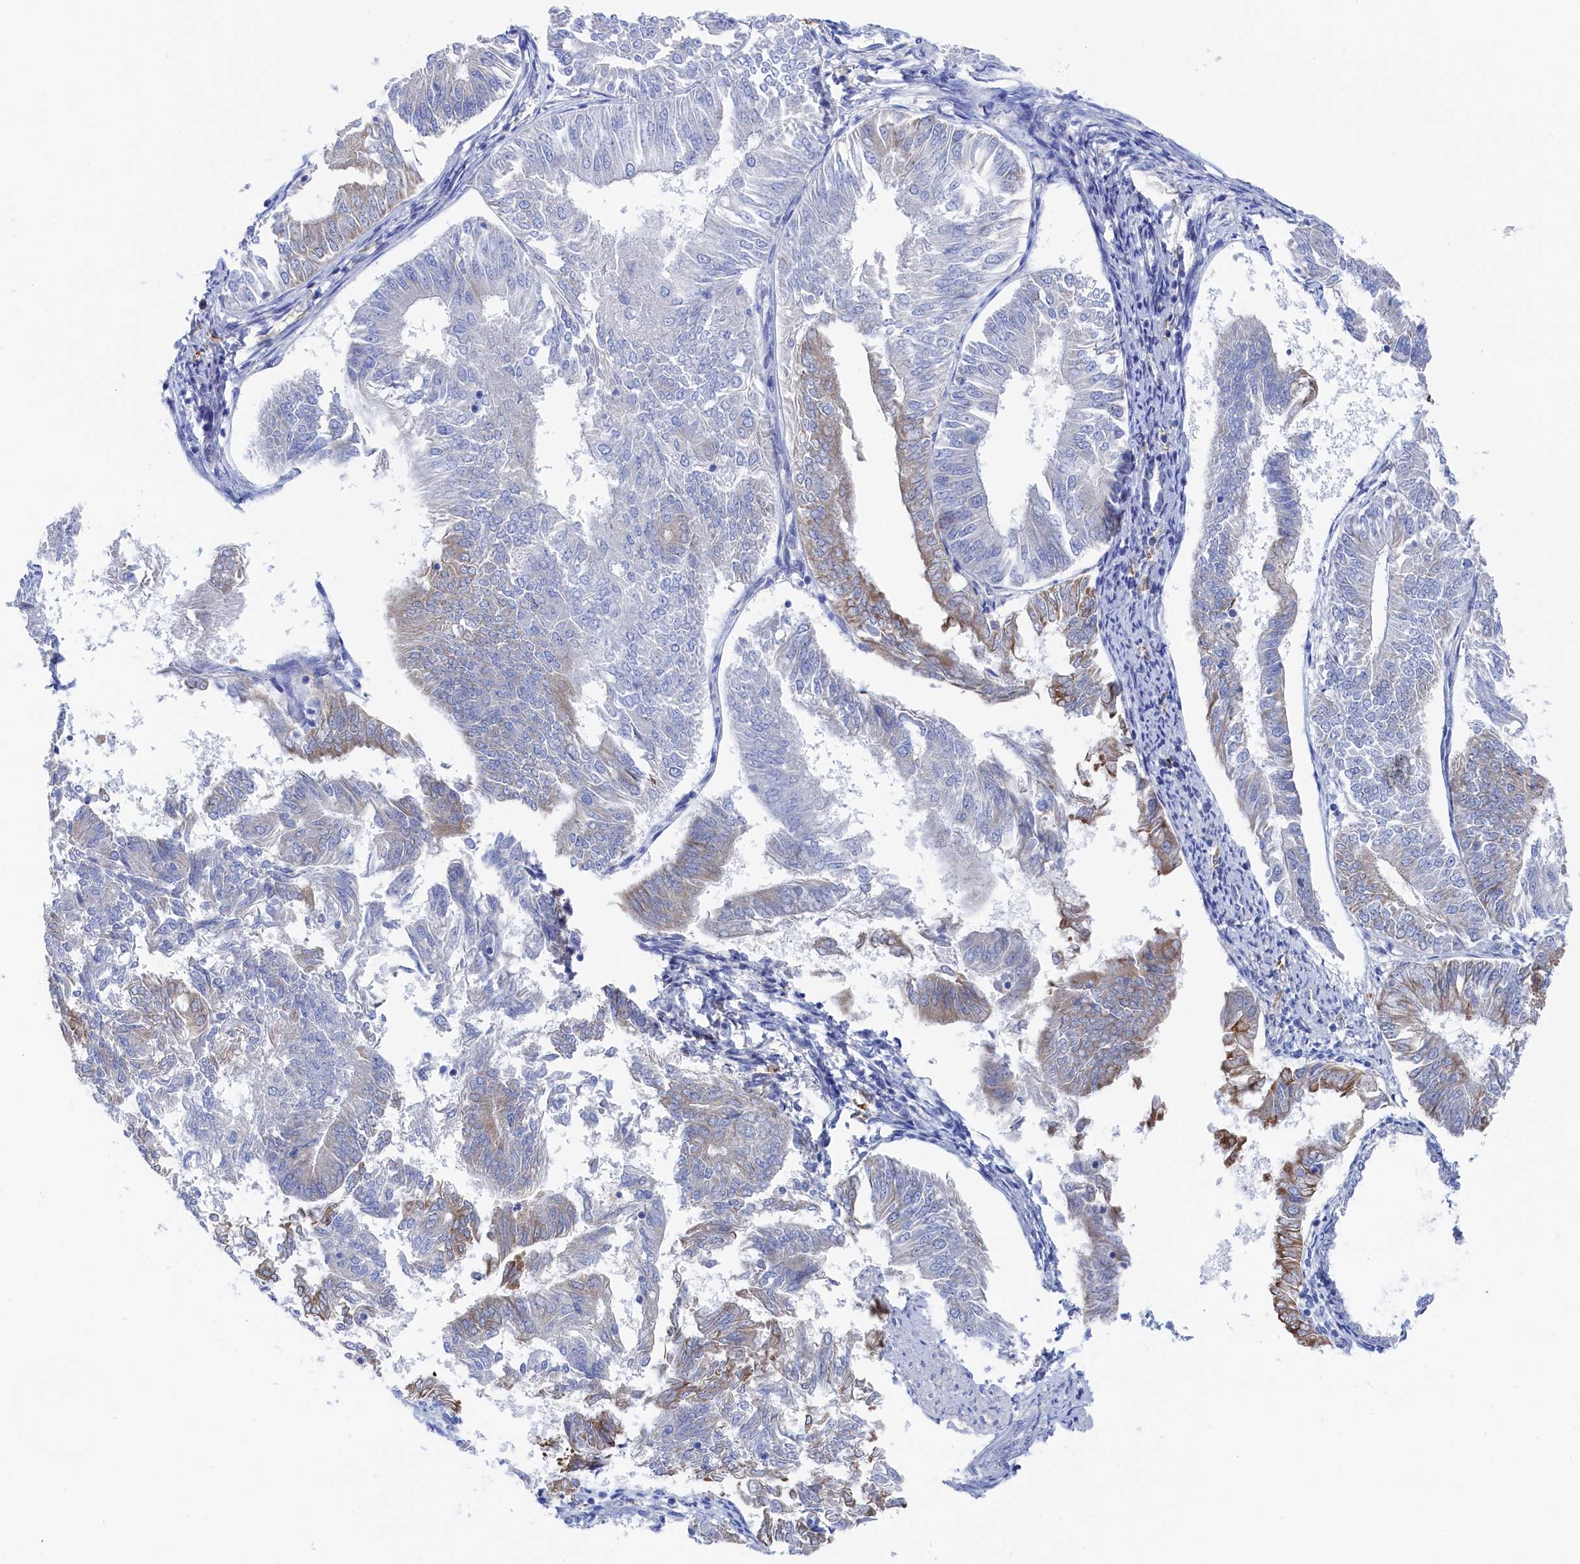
{"staining": {"intensity": "moderate", "quantity": "<25%", "location": "cytoplasmic/membranous"}, "tissue": "endometrial cancer", "cell_type": "Tumor cells", "image_type": "cancer", "snomed": [{"axis": "morphology", "description": "Adenocarcinoma, NOS"}, {"axis": "topography", "description": "Endometrium"}], "caption": "Immunohistochemical staining of endometrial adenocarcinoma reveals low levels of moderate cytoplasmic/membranous protein staining in about <25% of tumor cells.", "gene": "TMOD2", "patient": {"sex": "female", "age": 58}}